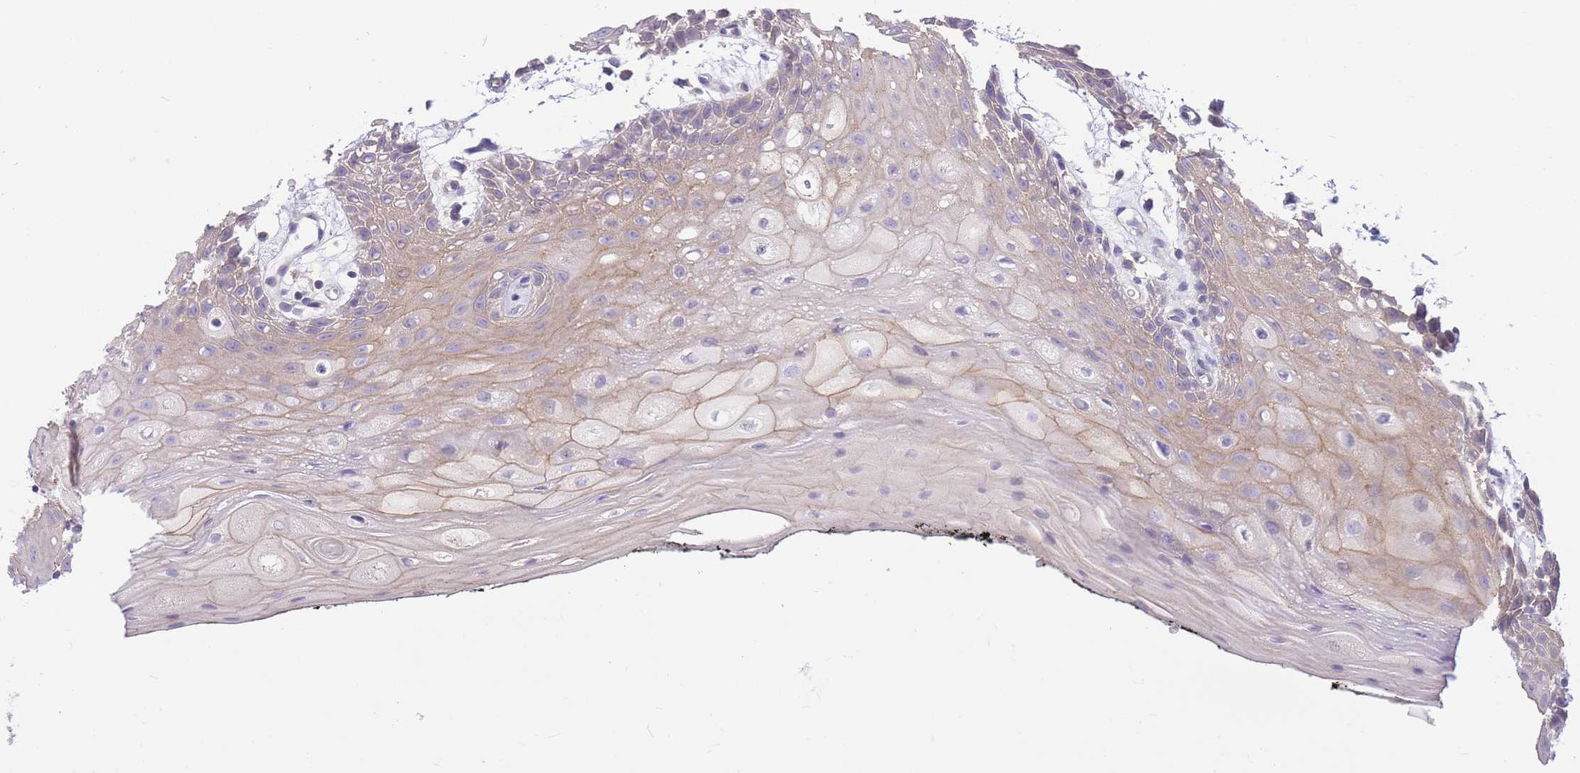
{"staining": {"intensity": "weak", "quantity": "25%-75%", "location": "cytoplasmic/membranous"}, "tissue": "oral mucosa", "cell_type": "Squamous epithelial cells", "image_type": "normal", "snomed": [{"axis": "morphology", "description": "Normal tissue, NOS"}, {"axis": "topography", "description": "Oral tissue"}, {"axis": "topography", "description": "Tounge, NOS"}], "caption": "Immunohistochemical staining of benign human oral mucosa reveals weak cytoplasmic/membranous protein expression in about 25%-75% of squamous epithelial cells.", "gene": "OR5T1", "patient": {"sex": "female", "age": 59}}